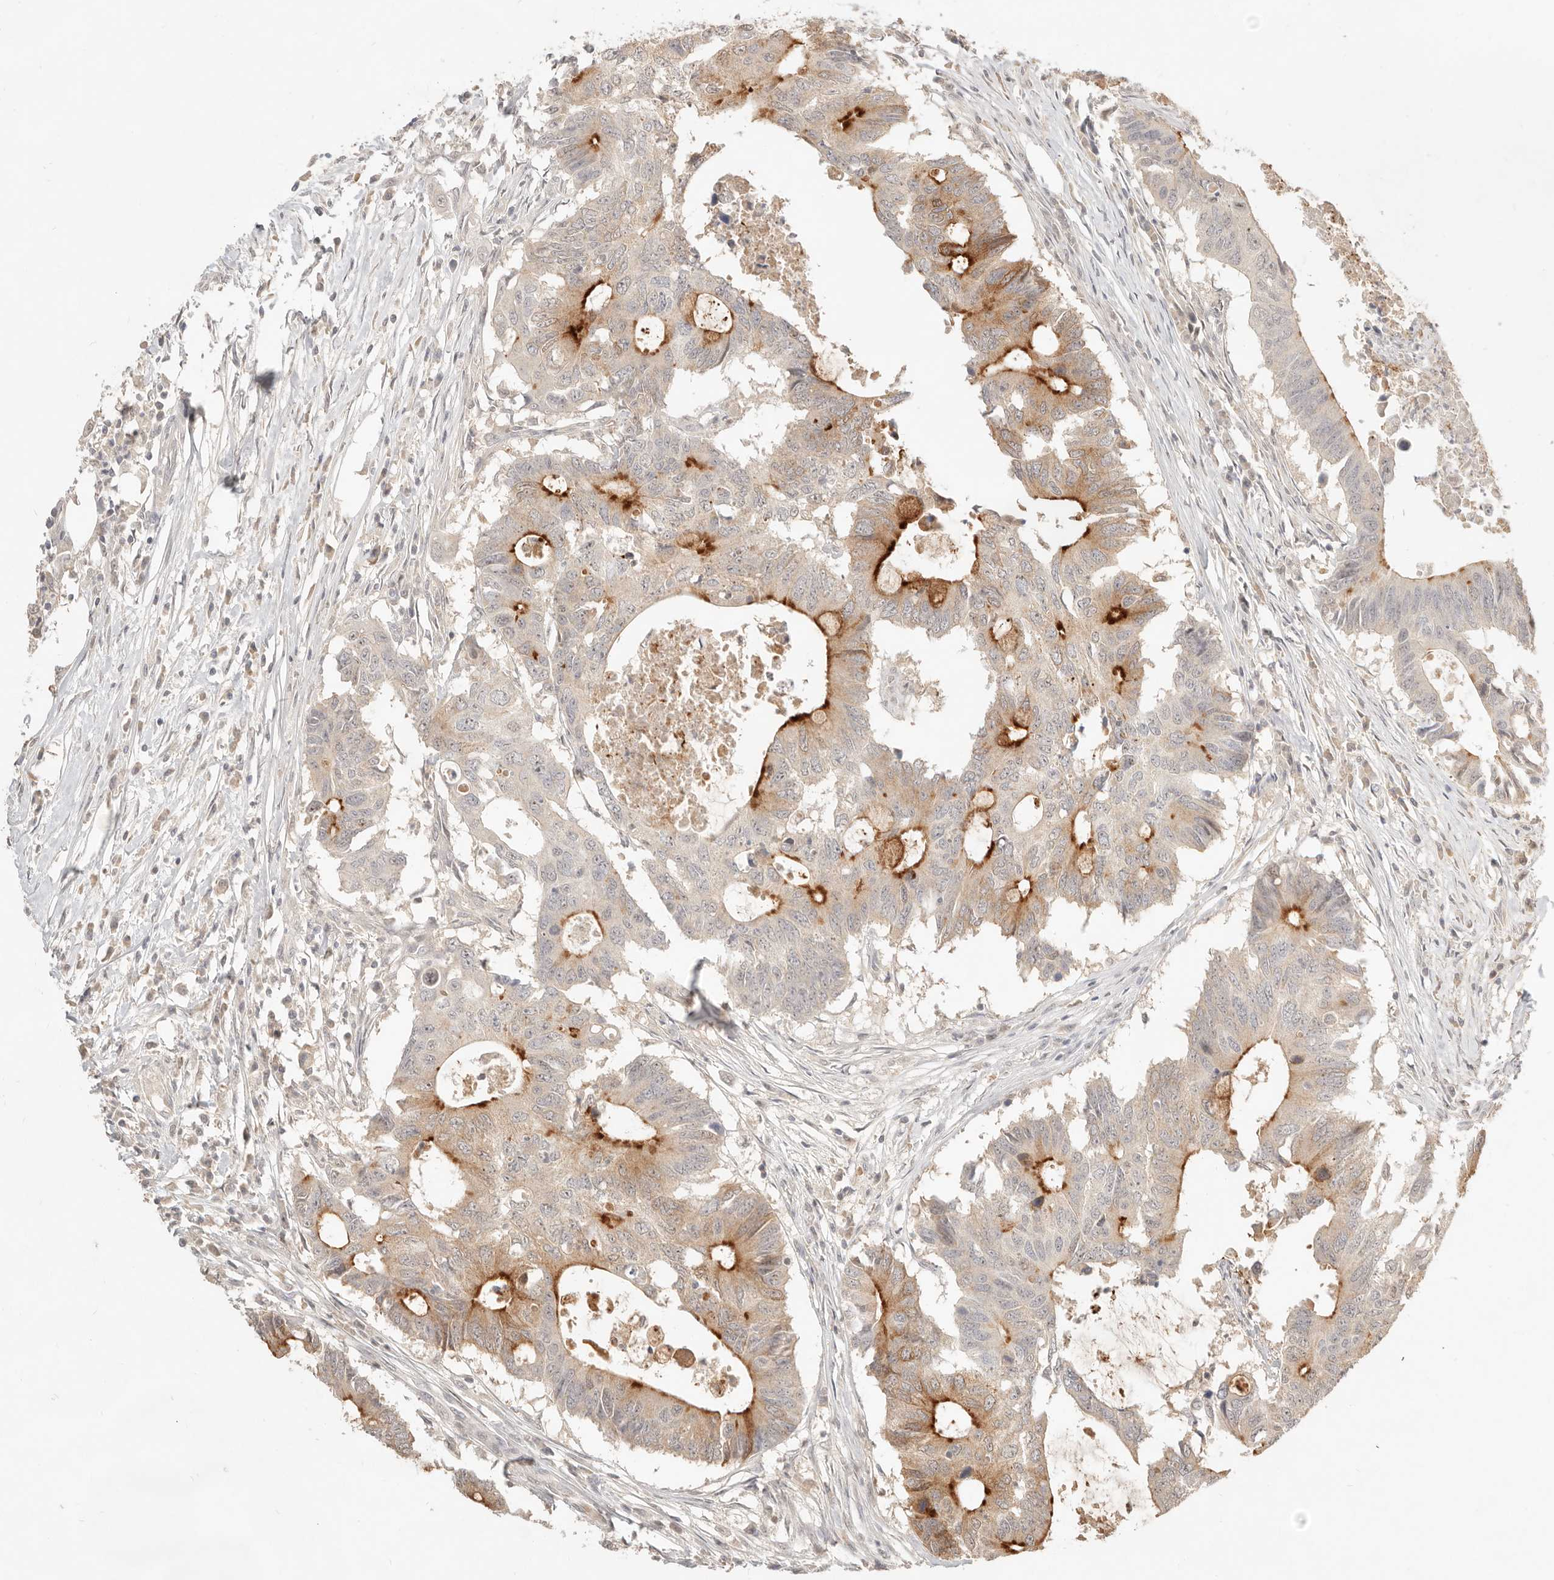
{"staining": {"intensity": "moderate", "quantity": "25%-75%", "location": "cytoplasmic/membranous"}, "tissue": "colorectal cancer", "cell_type": "Tumor cells", "image_type": "cancer", "snomed": [{"axis": "morphology", "description": "Adenocarcinoma, NOS"}, {"axis": "topography", "description": "Colon"}], "caption": "About 25%-75% of tumor cells in human colorectal cancer display moderate cytoplasmic/membranous protein staining as visualized by brown immunohistochemical staining.", "gene": "MEP1A", "patient": {"sex": "male", "age": 71}}